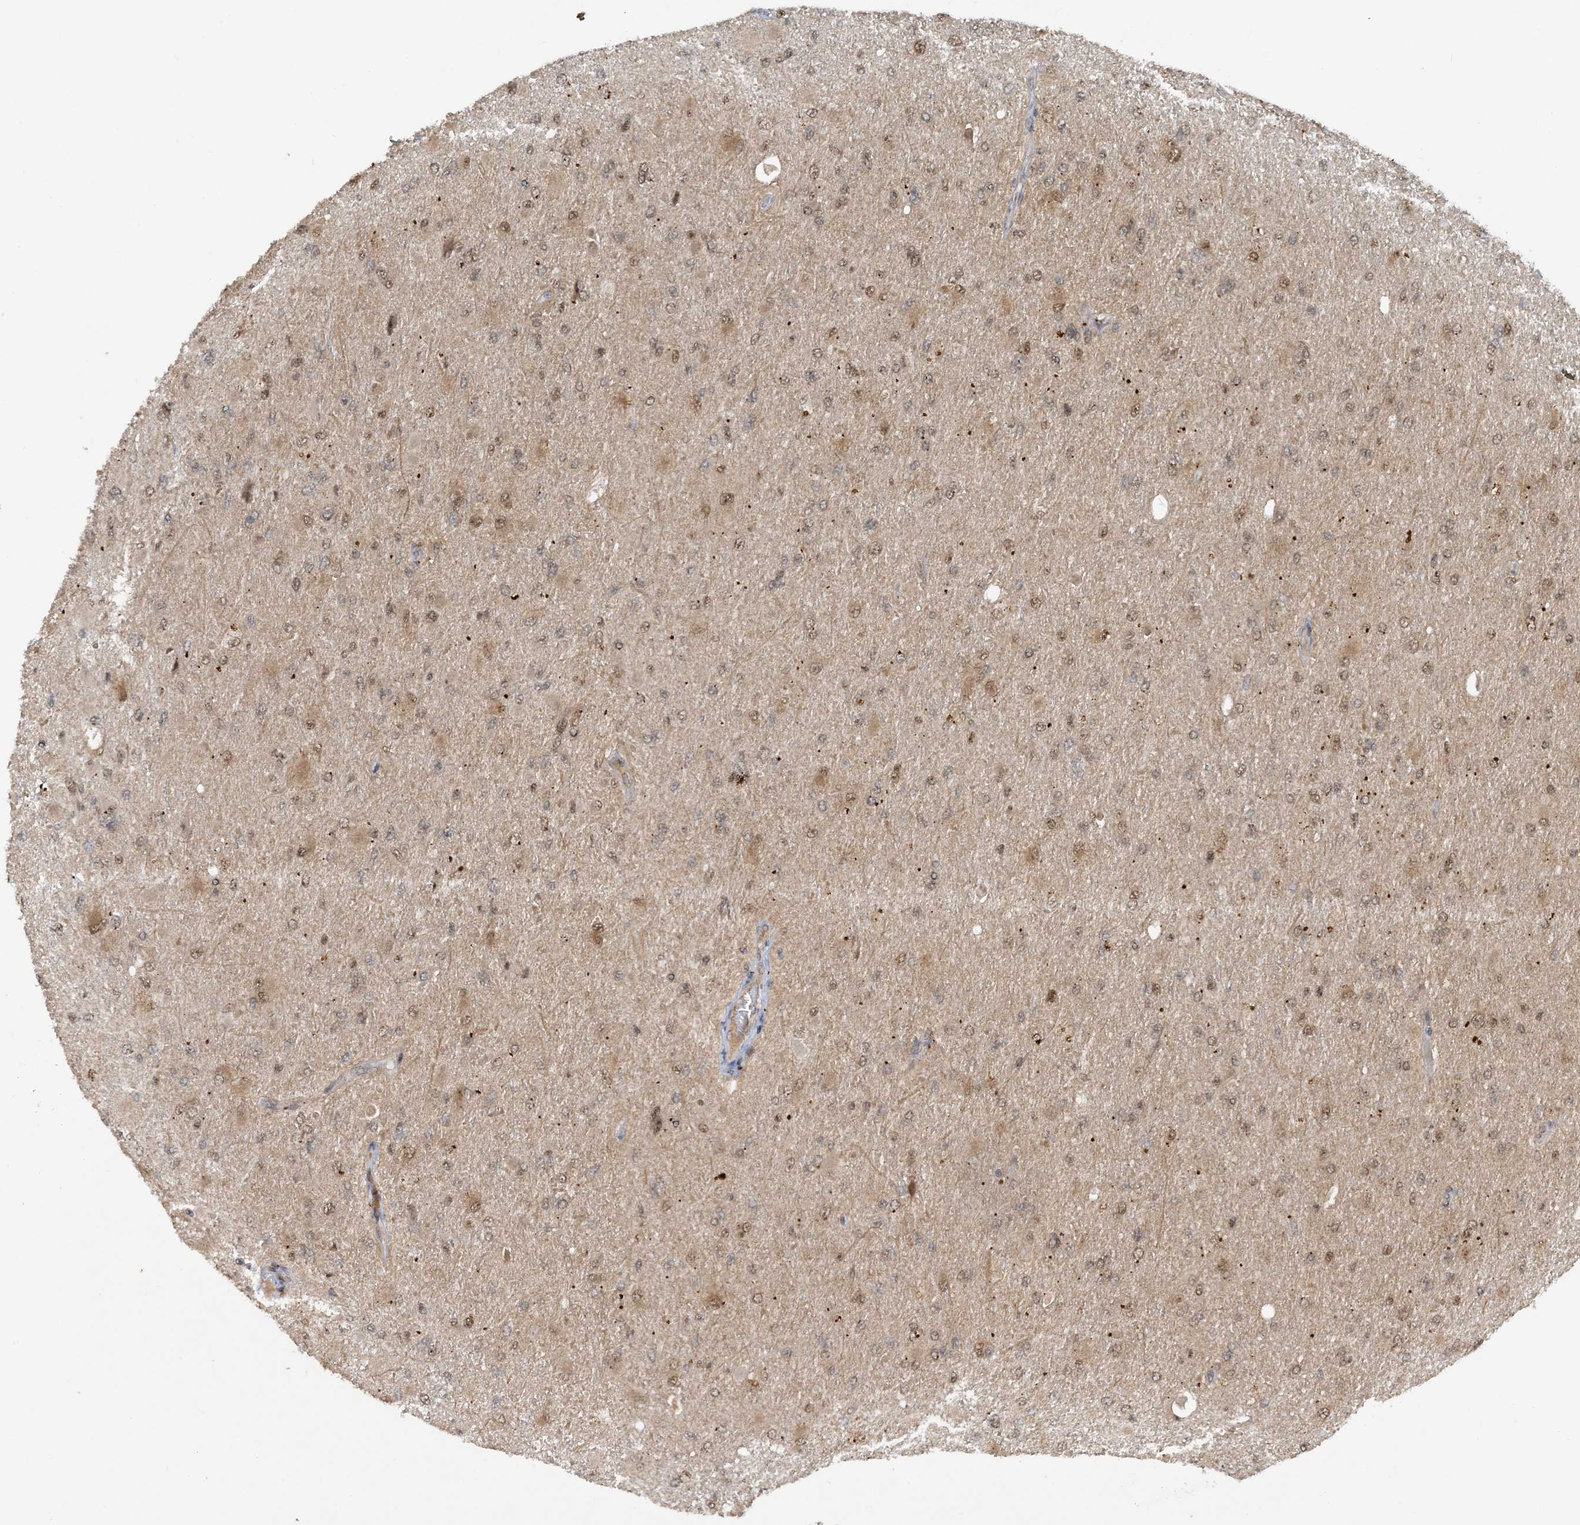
{"staining": {"intensity": "moderate", "quantity": "25%-75%", "location": "nuclear"}, "tissue": "glioma", "cell_type": "Tumor cells", "image_type": "cancer", "snomed": [{"axis": "morphology", "description": "Glioma, malignant, High grade"}, {"axis": "topography", "description": "Cerebral cortex"}], "caption": "IHC (DAB) staining of glioma reveals moderate nuclear protein staining in about 25%-75% of tumor cells. (DAB IHC with brightfield microscopy, high magnification).", "gene": "ACYP2", "patient": {"sex": "female", "age": 36}}